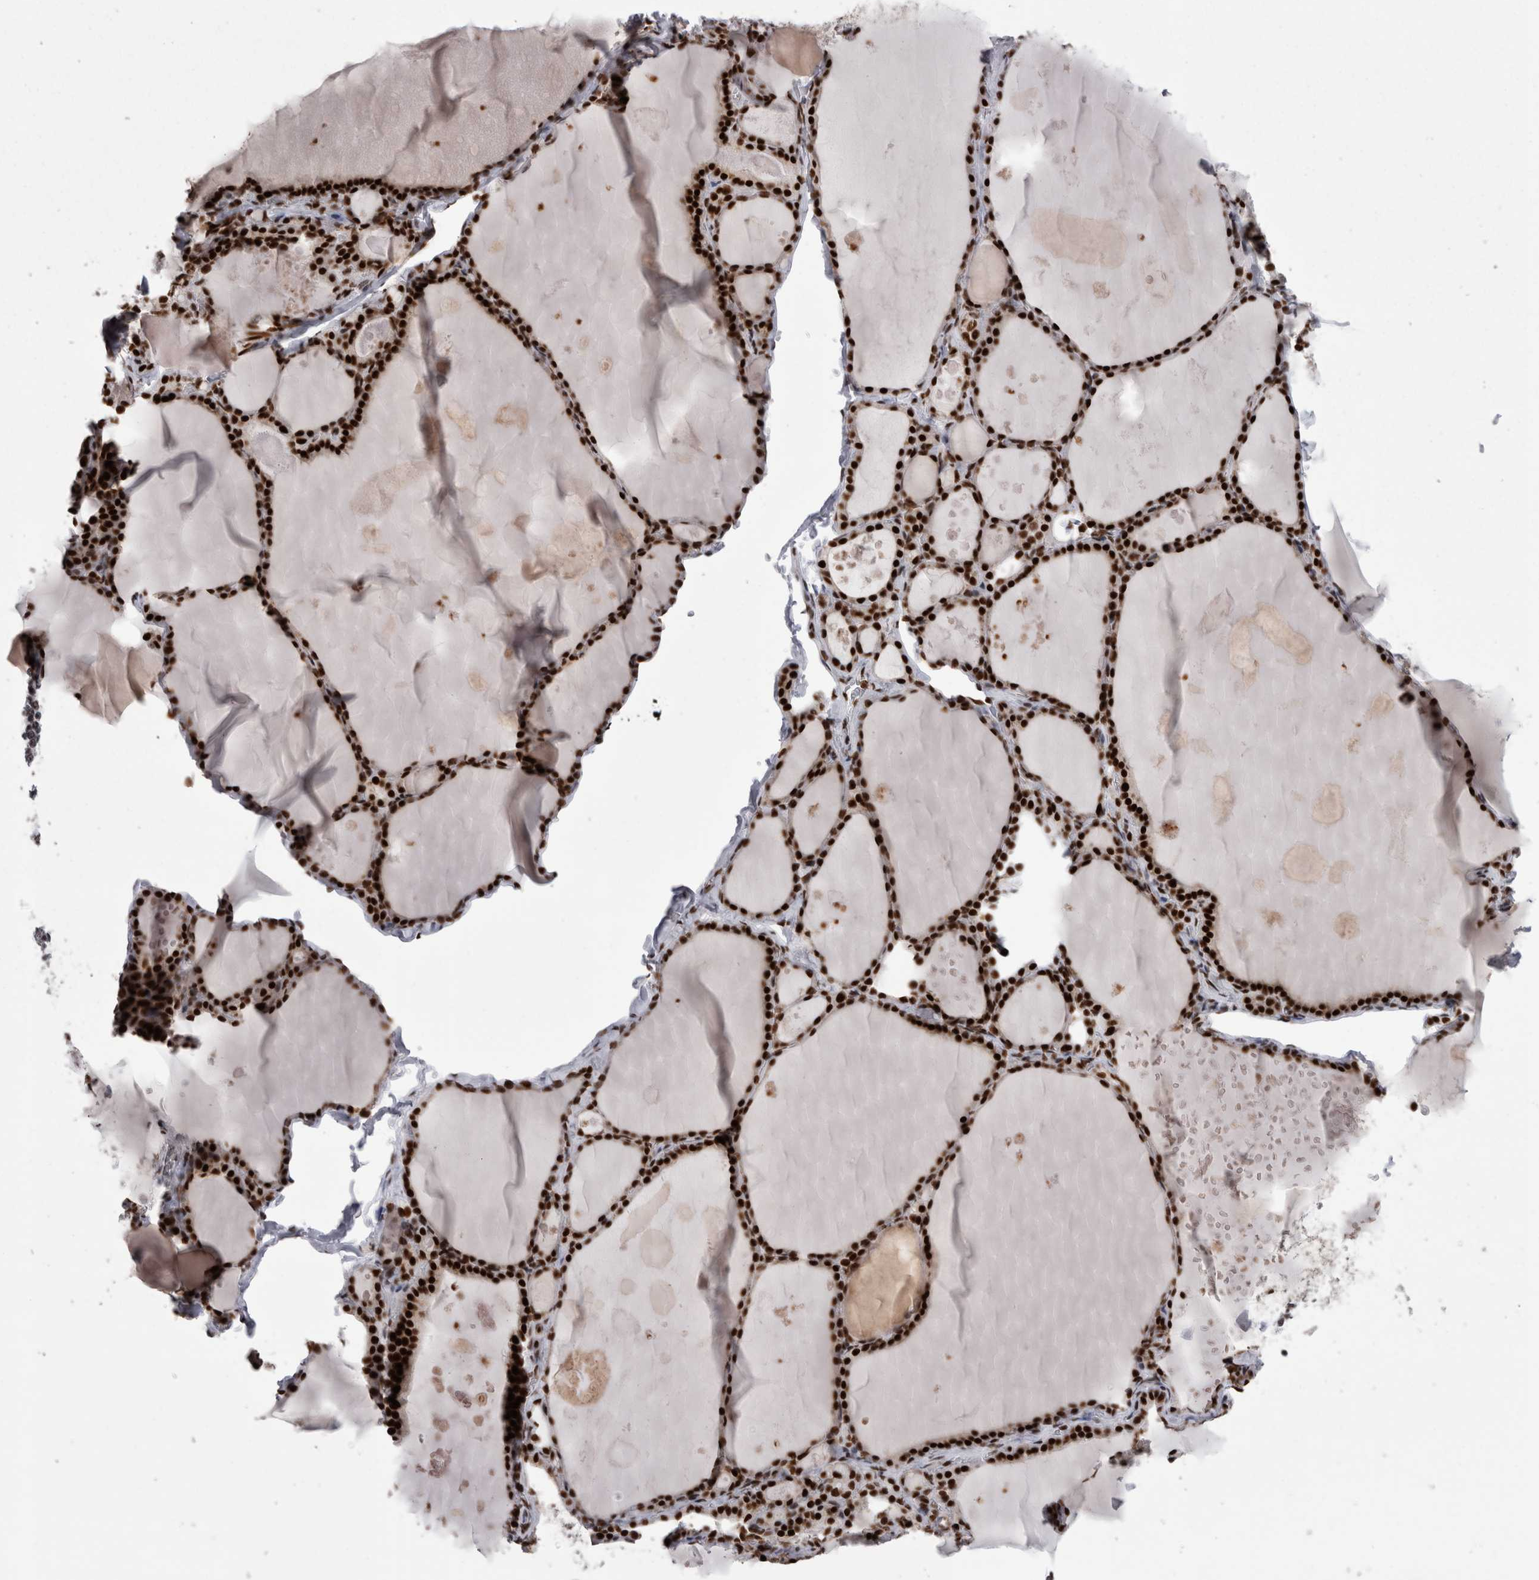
{"staining": {"intensity": "strong", "quantity": ">75%", "location": "nuclear"}, "tissue": "thyroid gland", "cell_type": "Glandular cells", "image_type": "normal", "snomed": [{"axis": "morphology", "description": "Normal tissue, NOS"}, {"axis": "topography", "description": "Thyroid gland"}], "caption": "This is a photomicrograph of immunohistochemistry (IHC) staining of unremarkable thyroid gland, which shows strong expression in the nuclear of glandular cells.", "gene": "SNRNP40", "patient": {"sex": "male", "age": 56}}